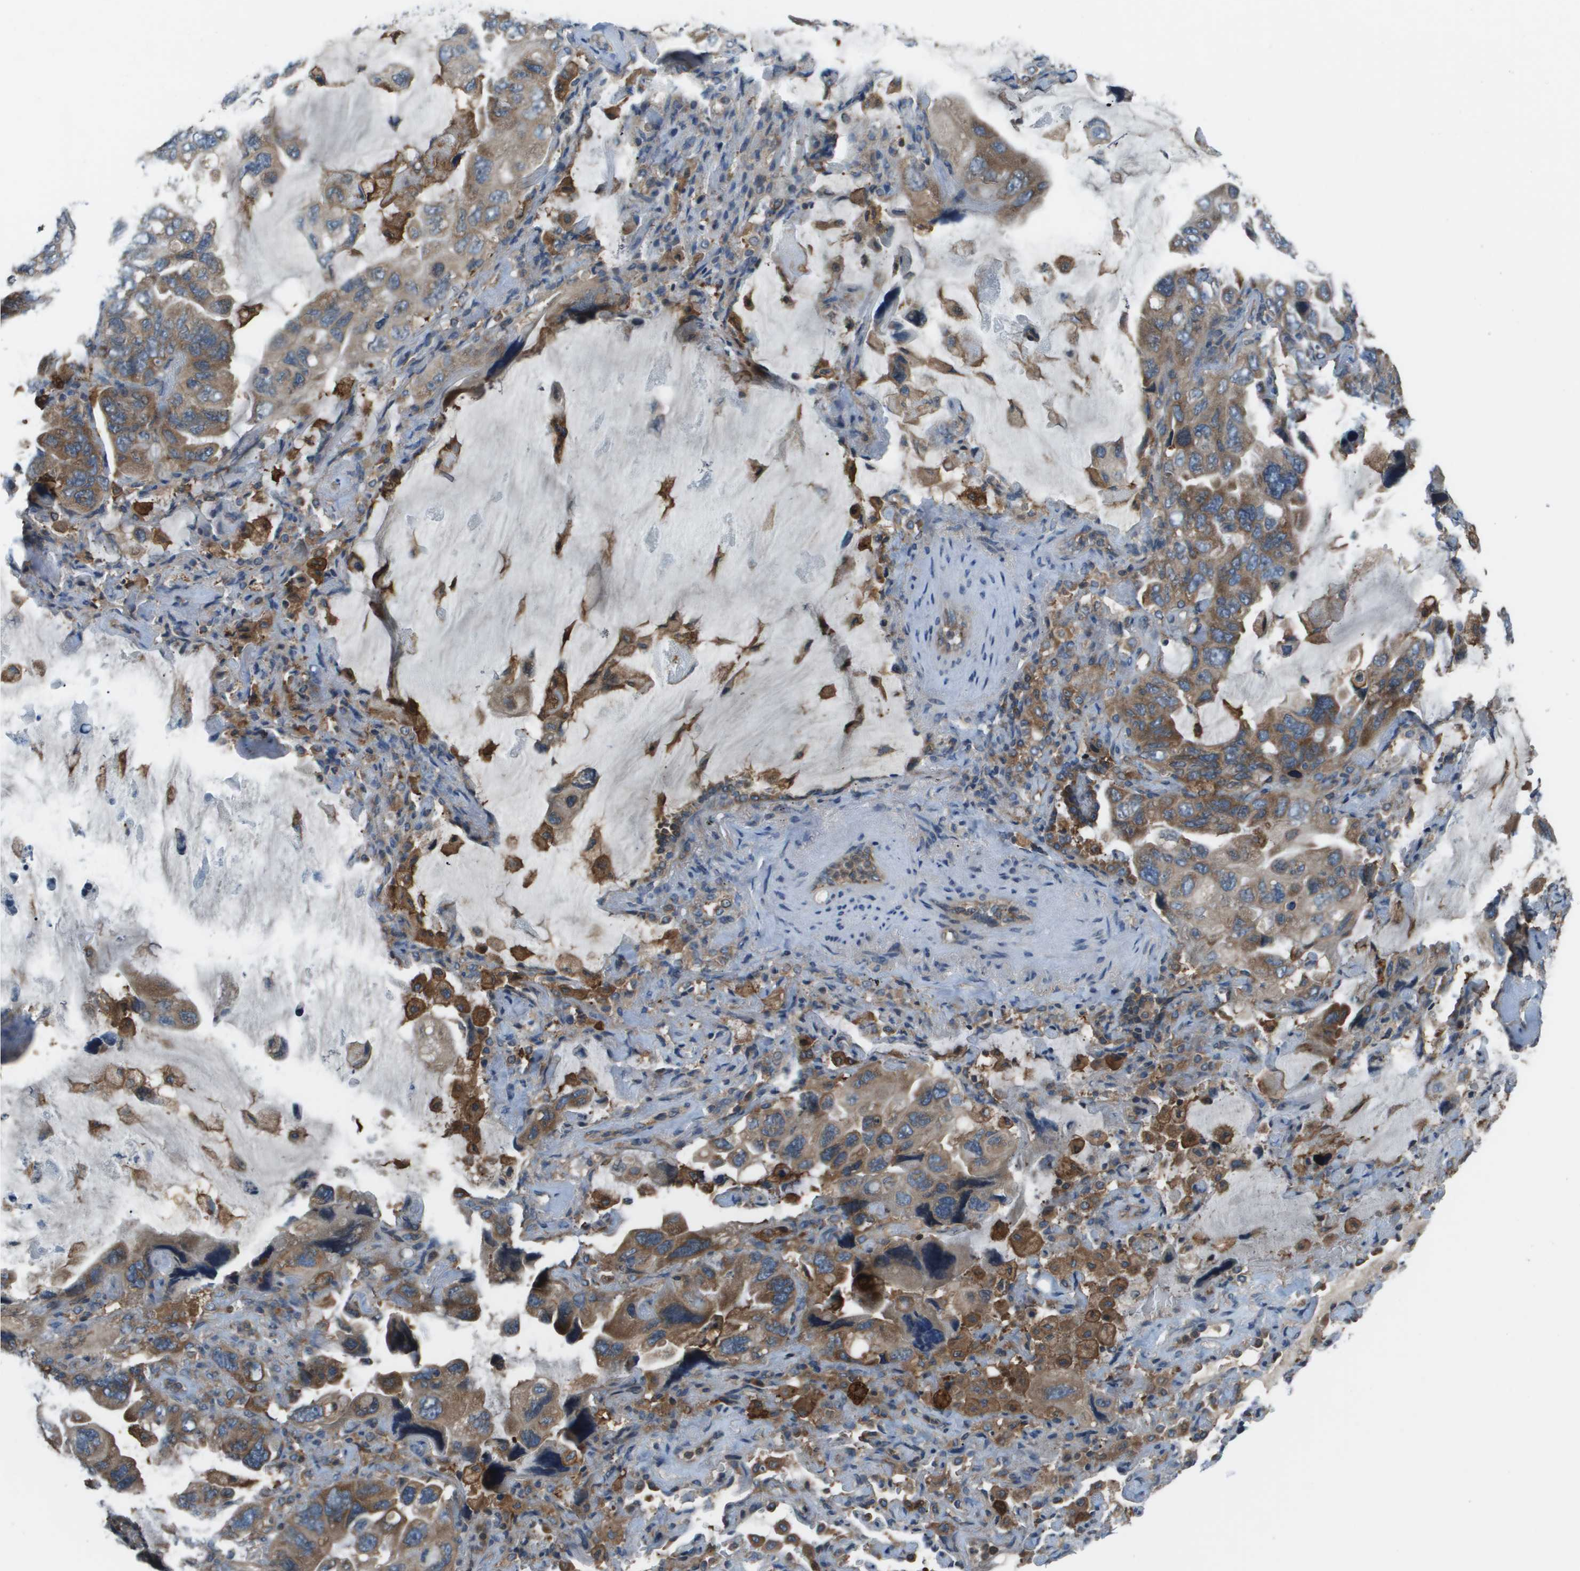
{"staining": {"intensity": "moderate", "quantity": ">75%", "location": "cytoplasmic/membranous"}, "tissue": "lung cancer", "cell_type": "Tumor cells", "image_type": "cancer", "snomed": [{"axis": "morphology", "description": "Squamous cell carcinoma, NOS"}, {"axis": "topography", "description": "Lung"}], "caption": "Immunohistochemical staining of lung squamous cell carcinoma displays medium levels of moderate cytoplasmic/membranous staining in about >75% of tumor cells. The protein is shown in brown color, while the nuclei are stained blue.", "gene": "EIF3B", "patient": {"sex": "female", "age": 73}}